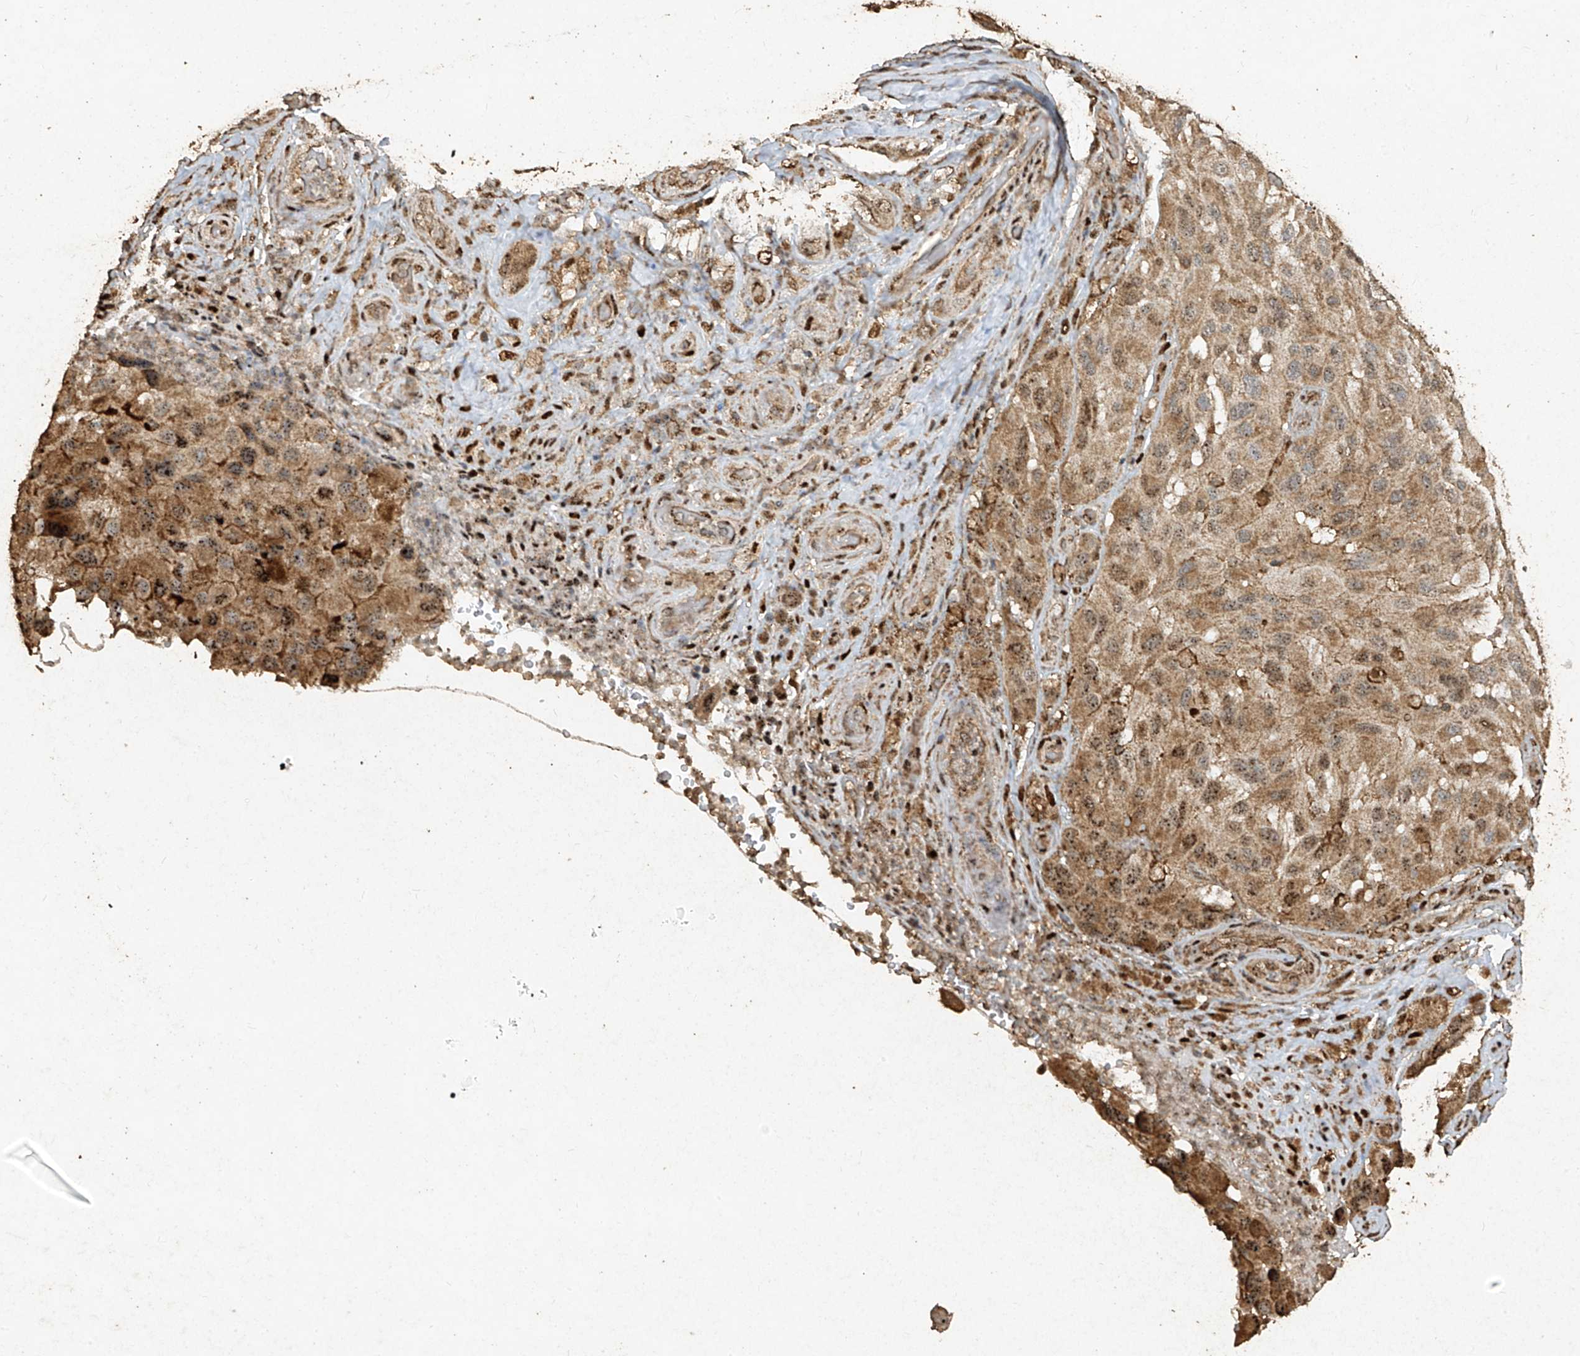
{"staining": {"intensity": "moderate", "quantity": "25%-75%", "location": "cytoplasmic/membranous,nuclear"}, "tissue": "melanoma", "cell_type": "Tumor cells", "image_type": "cancer", "snomed": [{"axis": "morphology", "description": "Malignant melanoma, NOS"}, {"axis": "topography", "description": "Skin"}], "caption": "Protein expression analysis of human malignant melanoma reveals moderate cytoplasmic/membranous and nuclear positivity in approximately 25%-75% of tumor cells. The staining was performed using DAB (3,3'-diaminobenzidine), with brown indicating positive protein expression. Nuclei are stained blue with hematoxylin.", "gene": "ERBB3", "patient": {"sex": "female", "age": 73}}